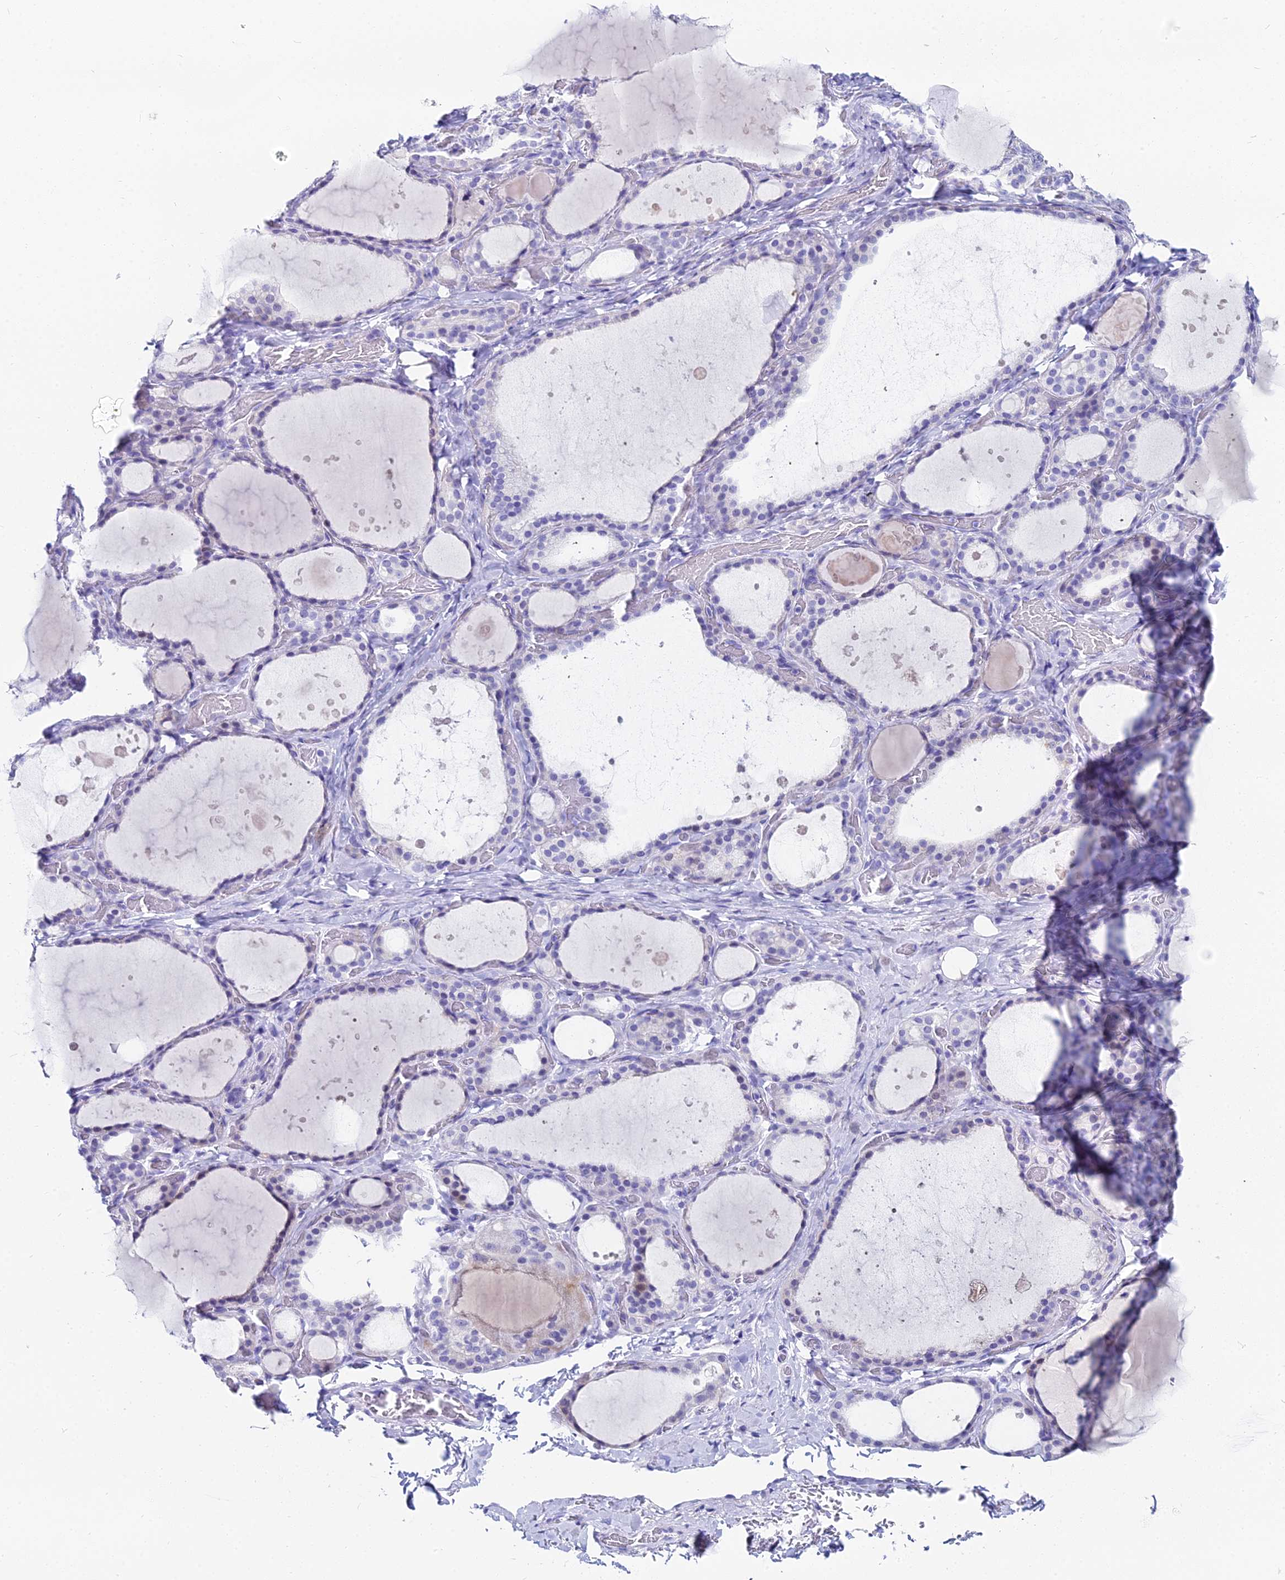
{"staining": {"intensity": "negative", "quantity": "none", "location": "none"}, "tissue": "thyroid gland", "cell_type": "Glandular cells", "image_type": "normal", "snomed": [{"axis": "morphology", "description": "Normal tissue, NOS"}, {"axis": "topography", "description": "Thyroid gland"}], "caption": "Immunohistochemistry (IHC) photomicrograph of unremarkable thyroid gland: human thyroid gland stained with DAB (3,3'-diaminobenzidine) shows no significant protein expression in glandular cells.", "gene": "HSPA1L", "patient": {"sex": "female", "age": 44}}